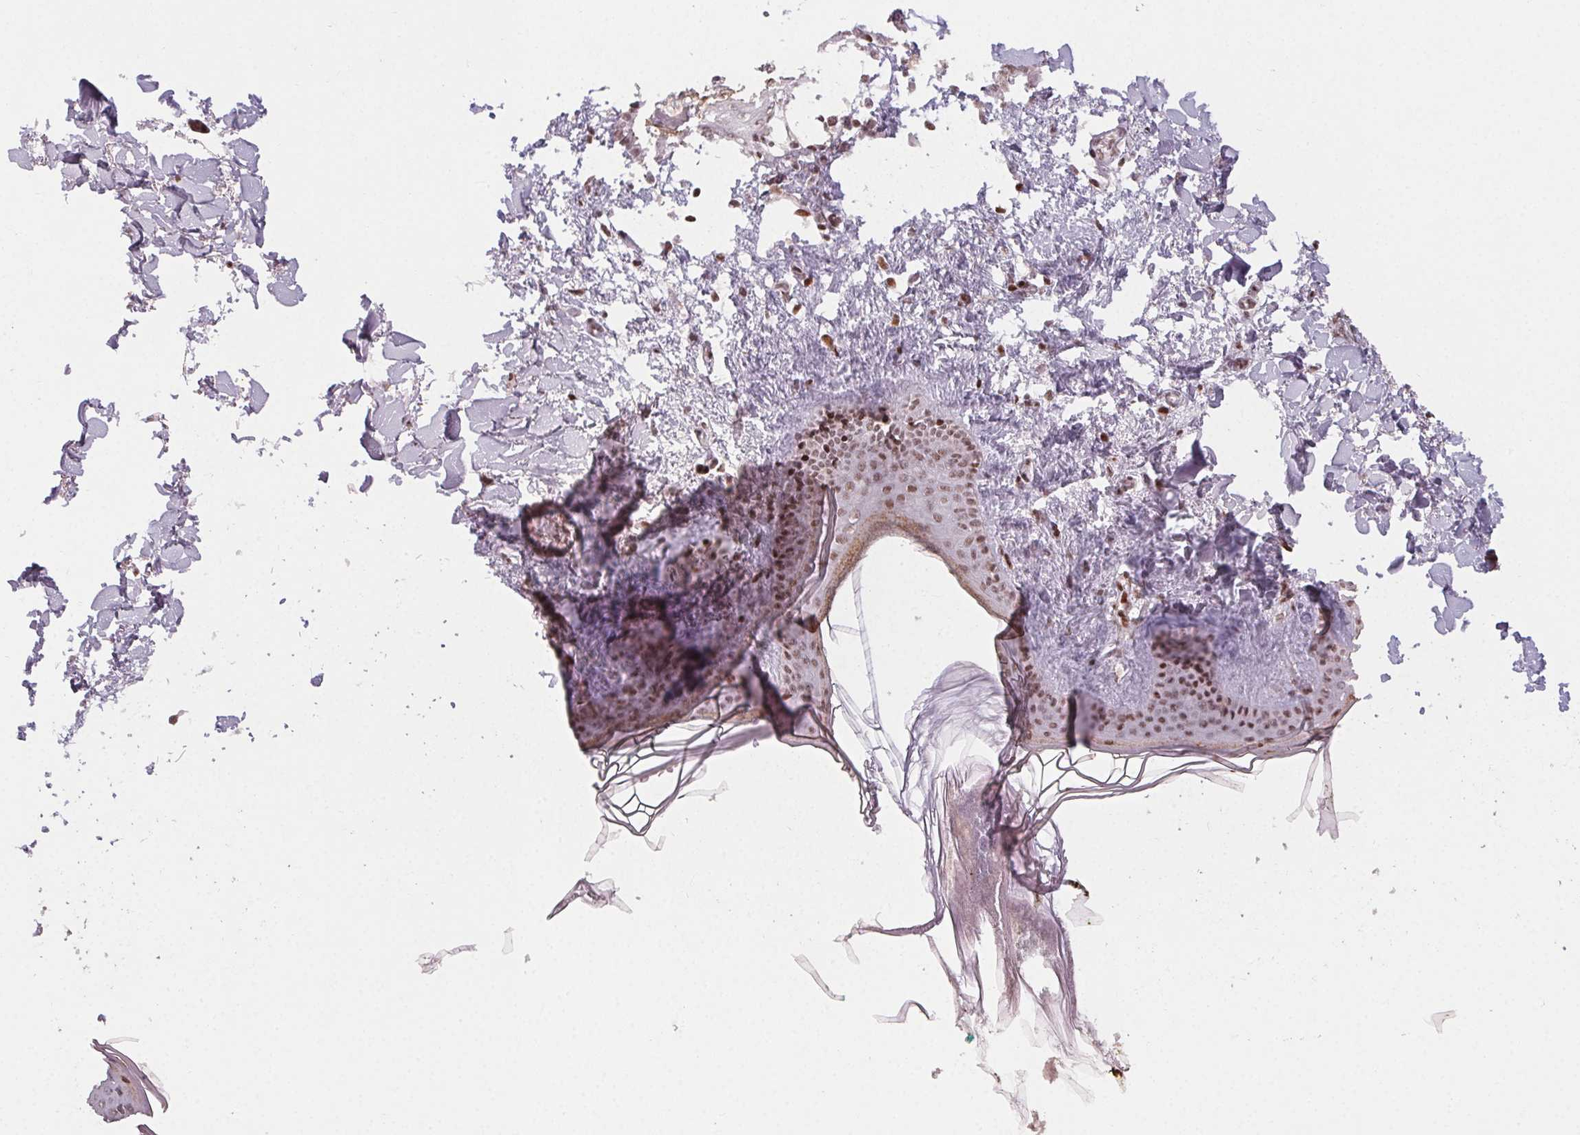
{"staining": {"intensity": "negative", "quantity": "none", "location": "none"}, "tissue": "skin", "cell_type": "Fibroblasts", "image_type": "normal", "snomed": [{"axis": "morphology", "description": "Normal tissue, NOS"}, {"axis": "topography", "description": "Skin"}], "caption": "The IHC micrograph has no significant expression in fibroblasts of skin. (DAB (3,3'-diaminobenzidine) immunohistochemistry visualized using brightfield microscopy, high magnification).", "gene": "KMT2A", "patient": {"sex": "female", "age": 34}}